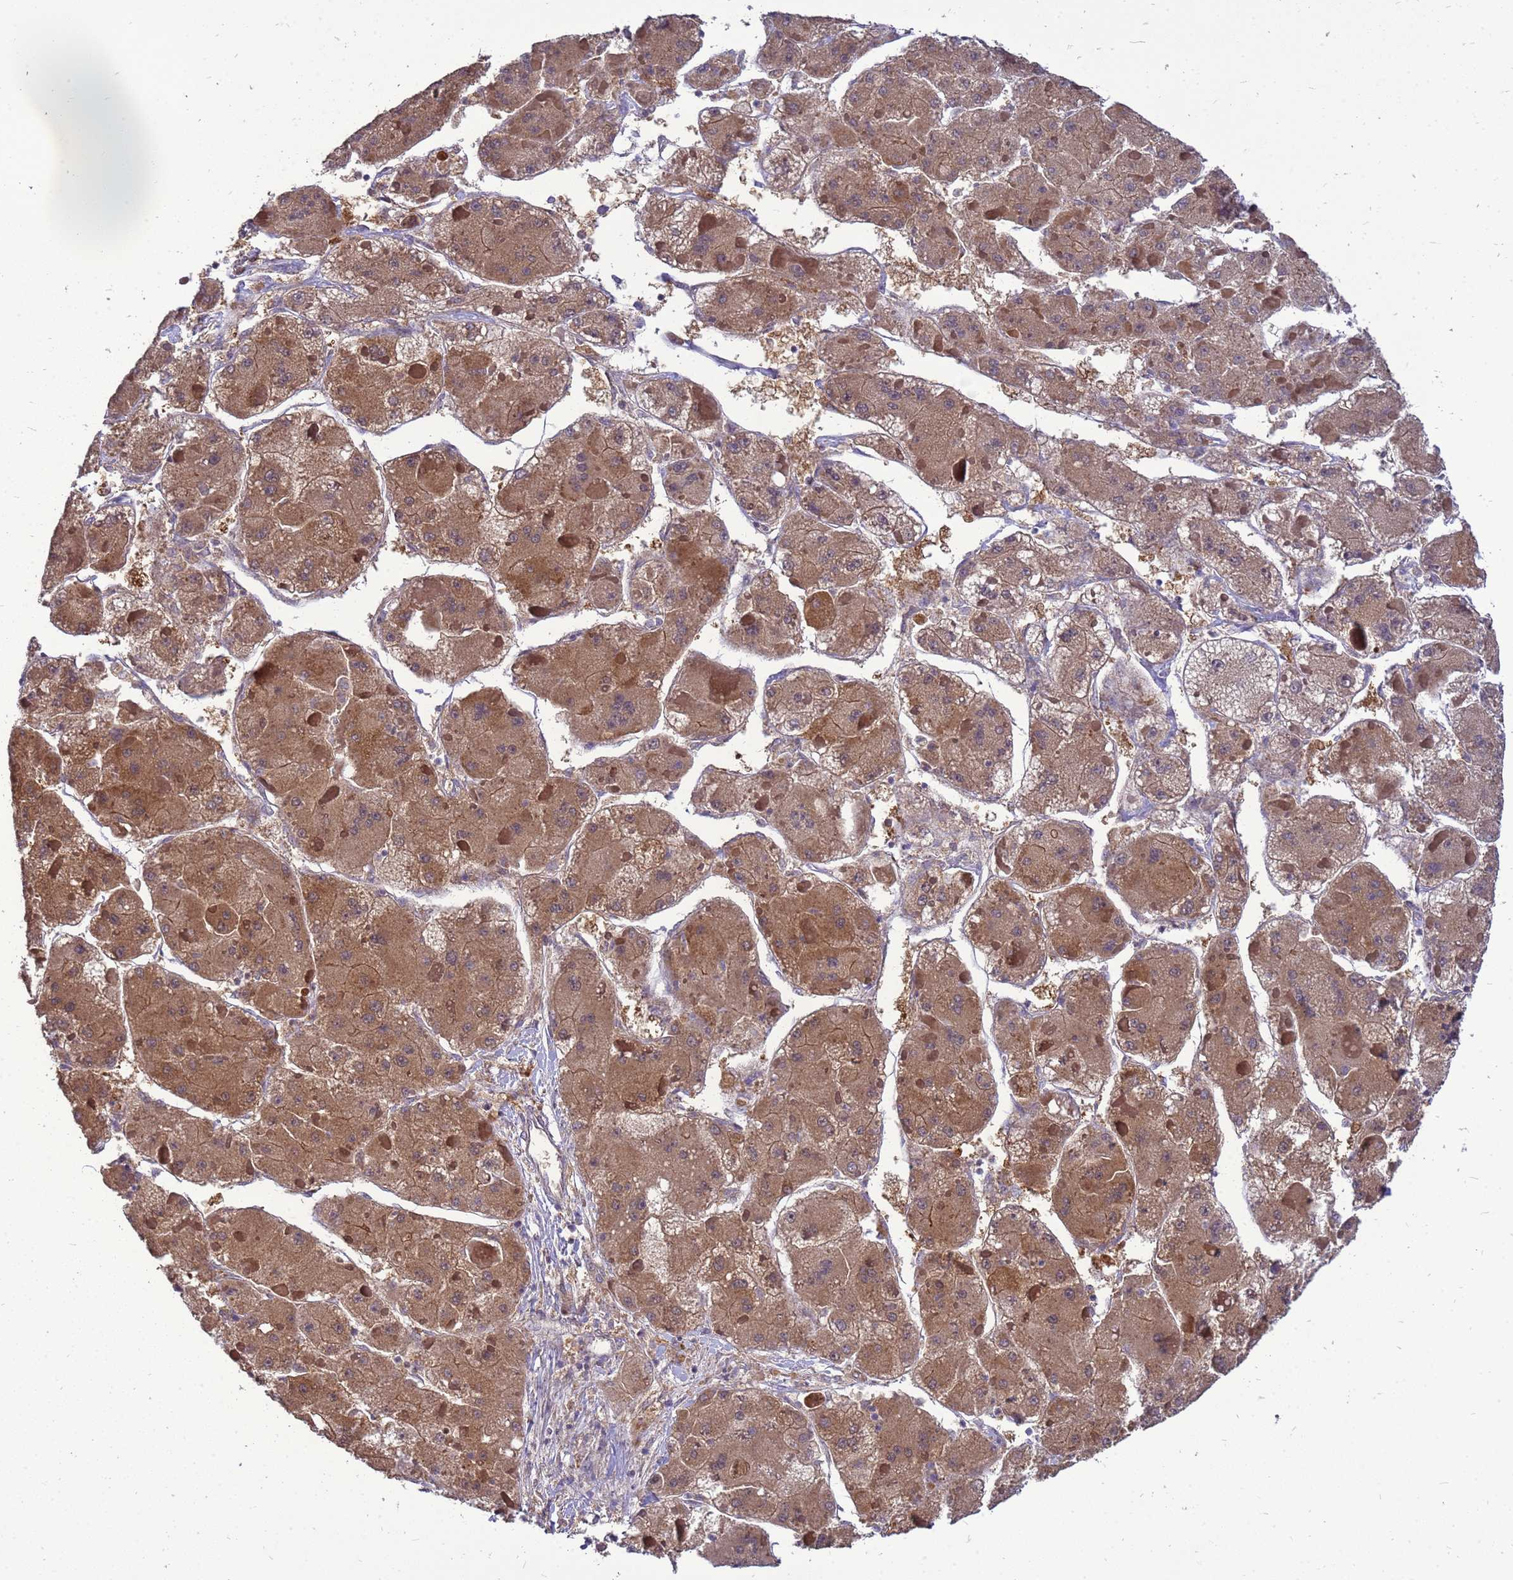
{"staining": {"intensity": "moderate", "quantity": ">75%", "location": "cytoplasmic/membranous"}, "tissue": "liver cancer", "cell_type": "Tumor cells", "image_type": "cancer", "snomed": [{"axis": "morphology", "description": "Carcinoma, Hepatocellular, NOS"}, {"axis": "topography", "description": "Liver"}], "caption": "A medium amount of moderate cytoplasmic/membranous expression is identified in about >75% of tumor cells in hepatocellular carcinoma (liver) tissue.", "gene": "EIF4EBP3", "patient": {"sex": "female", "age": 73}}